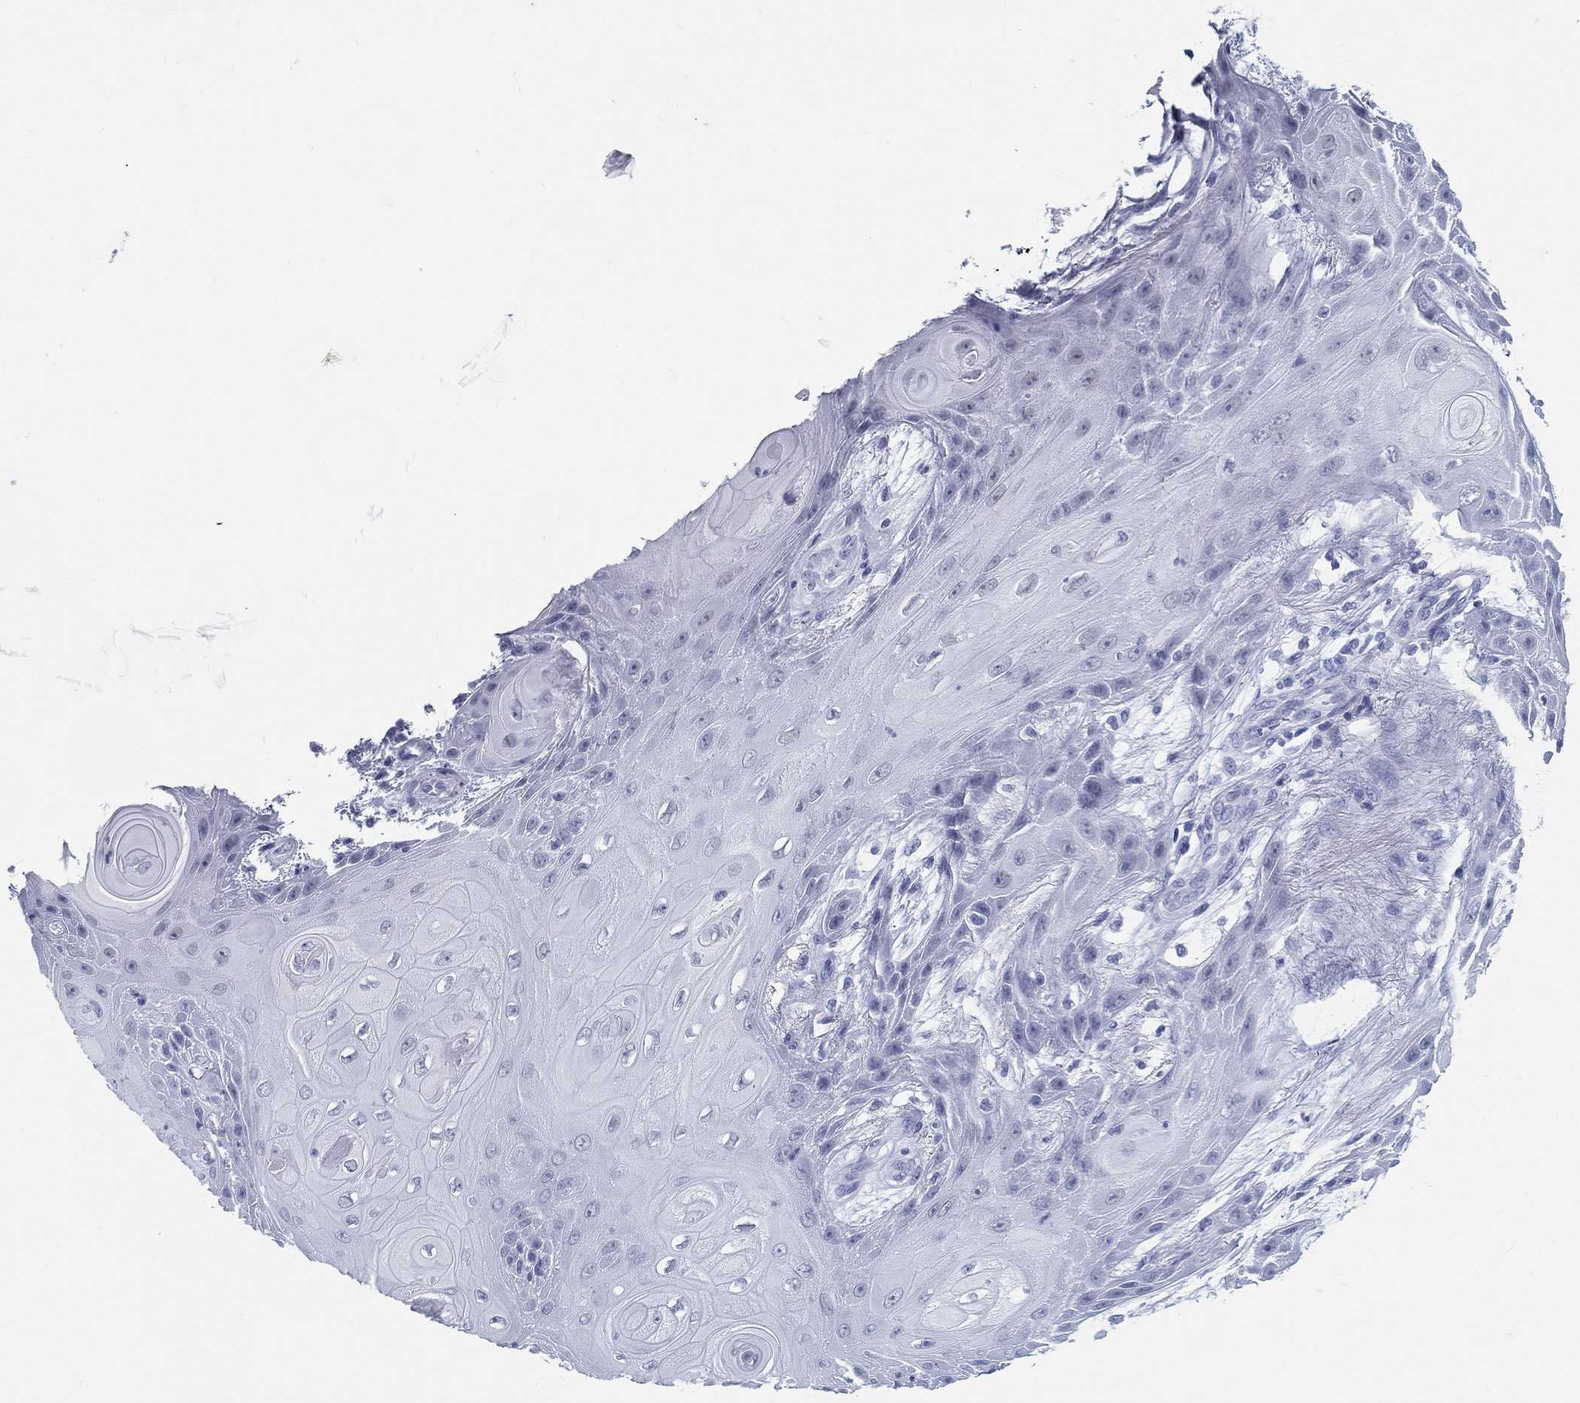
{"staining": {"intensity": "negative", "quantity": "none", "location": "none"}, "tissue": "skin cancer", "cell_type": "Tumor cells", "image_type": "cancer", "snomed": [{"axis": "morphology", "description": "Squamous cell carcinoma, NOS"}, {"axis": "topography", "description": "Skin"}], "caption": "The image reveals no staining of tumor cells in skin cancer.", "gene": "ATP1B2", "patient": {"sex": "male", "age": 62}}